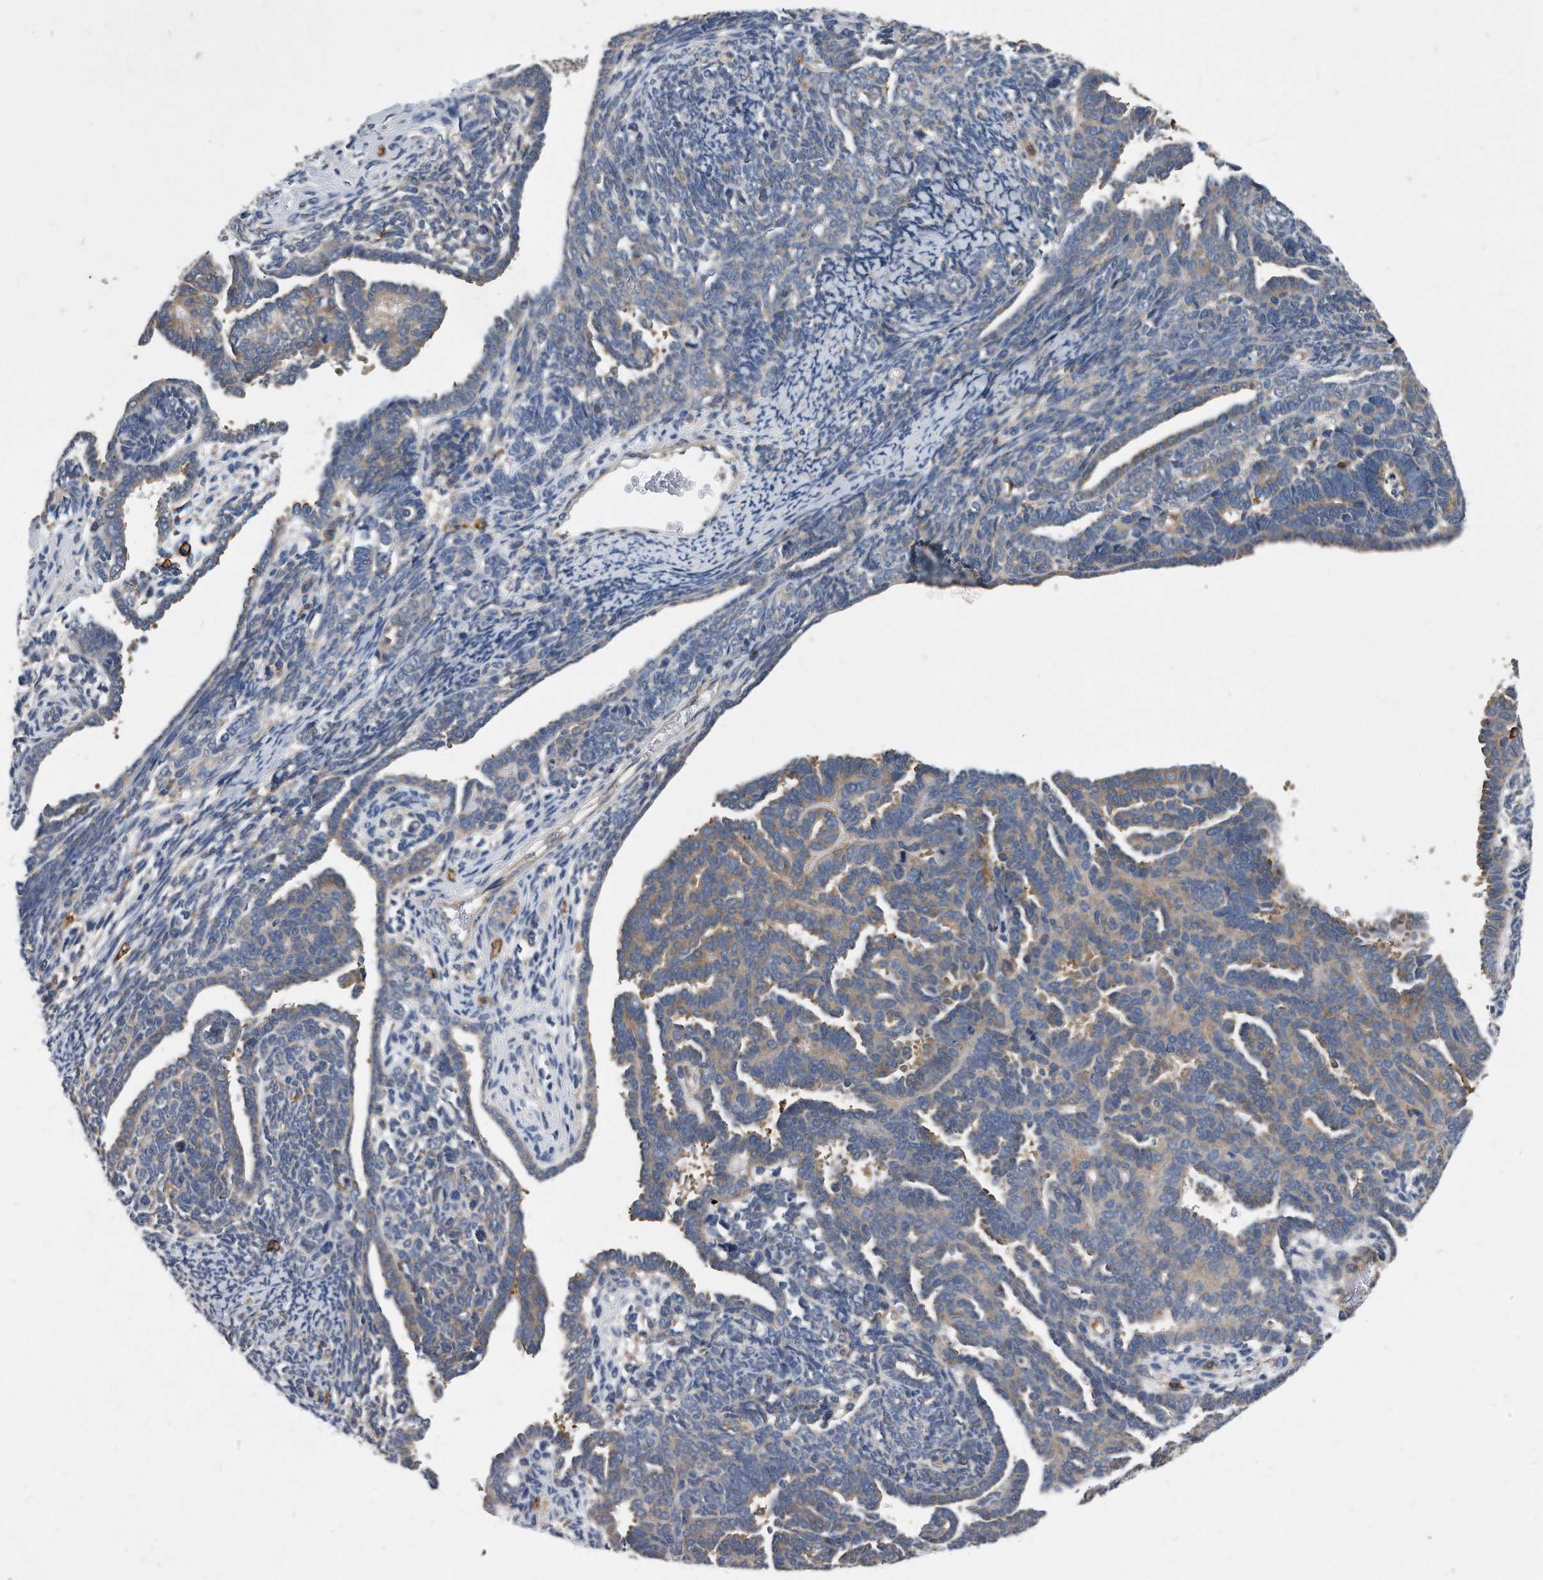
{"staining": {"intensity": "weak", "quantity": "<25%", "location": "cytoplasmic/membranous"}, "tissue": "endometrial cancer", "cell_type": "Tumor cells", "image_type": "cancer", "snomed": [{"axis": "morphology", "description": "Neoplasm, malignant, NOS"}, {"axis": "topography", "description": "Endometrium"}], "caption": "Neoplasm (malignant) (endometrial) stained for a protein using immunohistochemistry displays no positivity tumor cells.", "gene": "ATG5", "patient": {"sex": "female", "age": 74}}